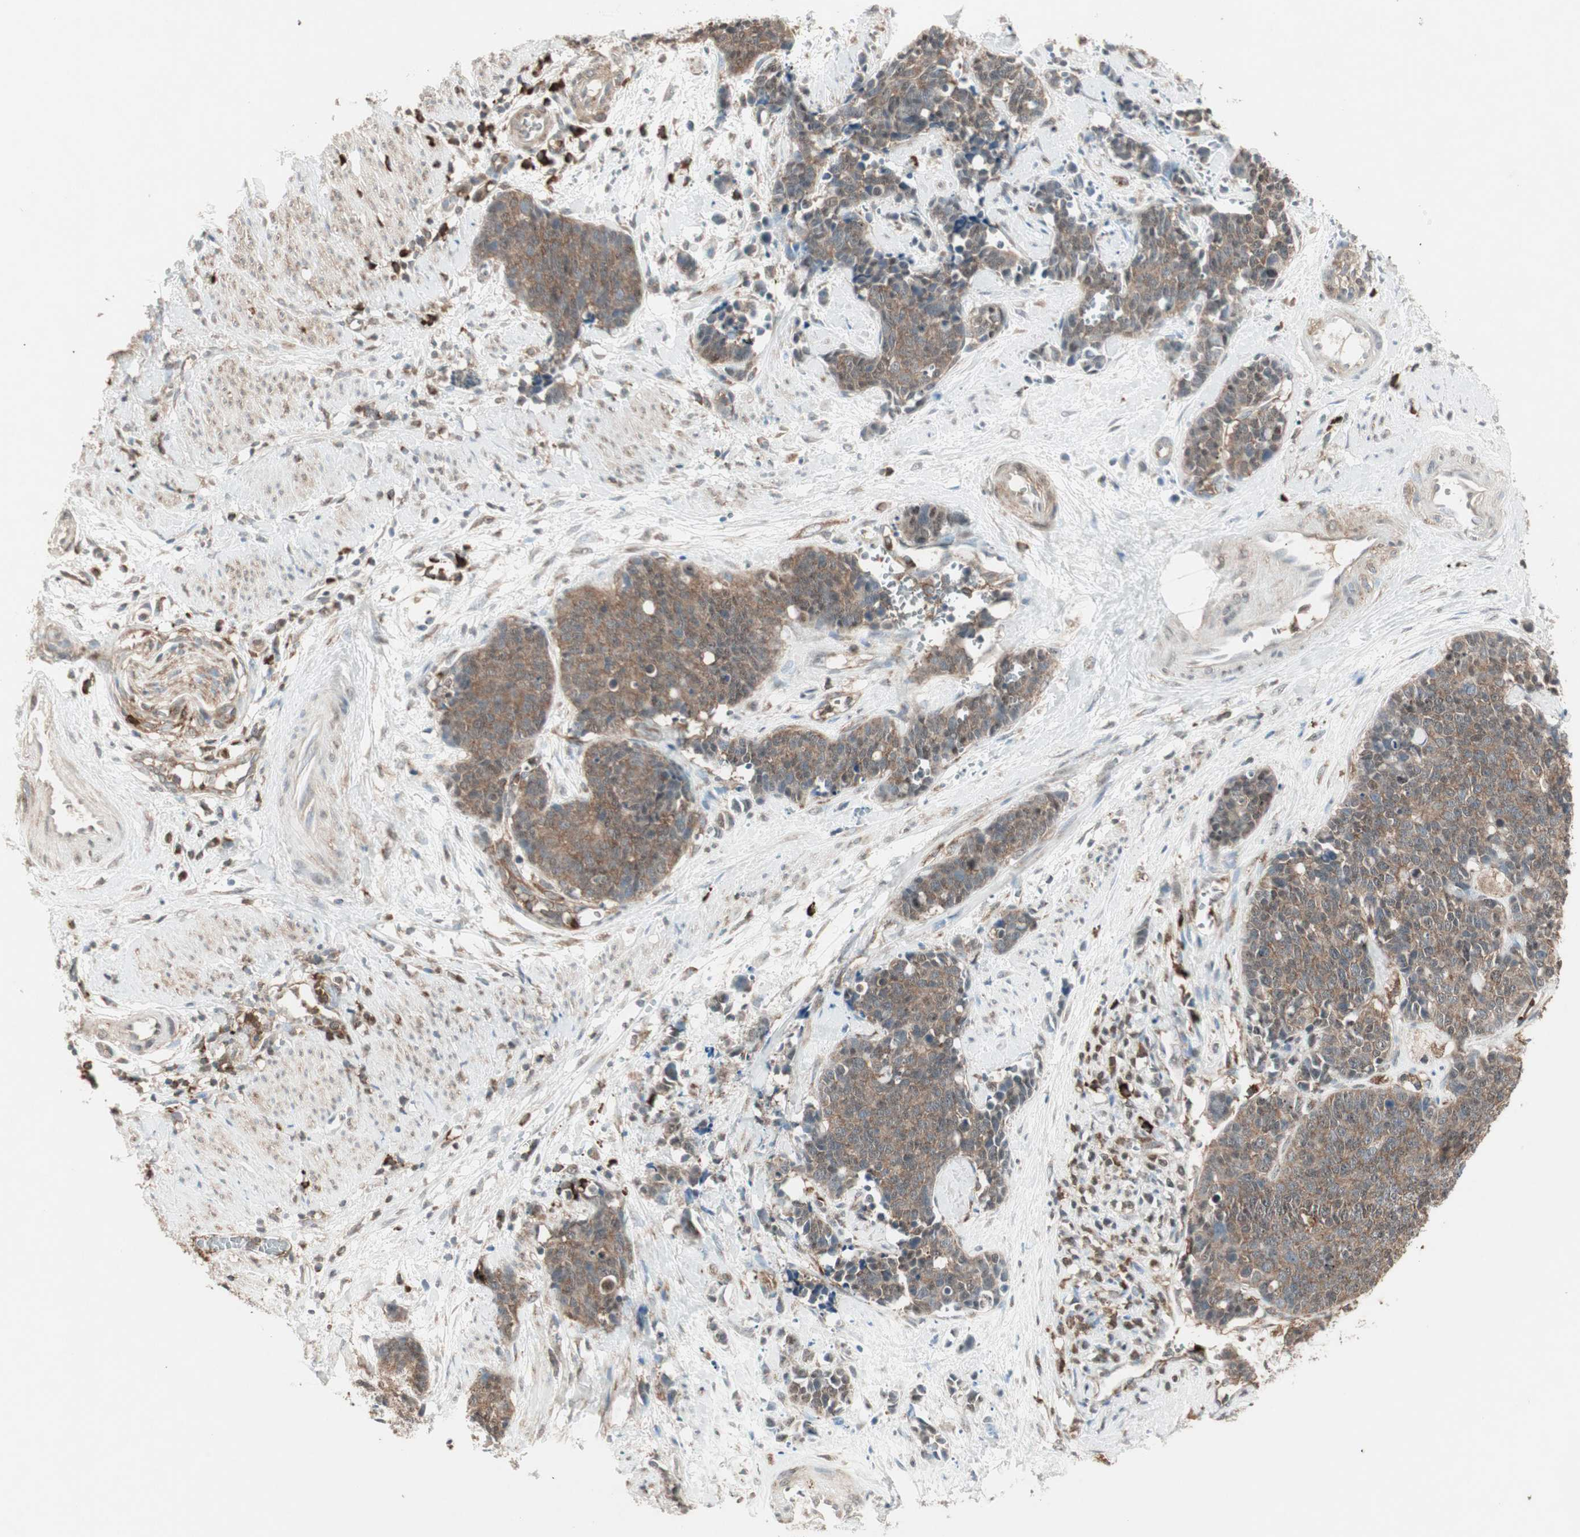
{"staining": {"intensity": "moderate", "quantity": ">75%", "location": "cytoplasmic/membranous,nuclear"}, "tissue": "cervical cancer", "cell_type": "Tumor cells", "image_type": "cancer", "snomed": [{"axis": "morphology", "description": "Squamous cell carcinoma, NOS"}, {"axis": "topography", "description": "Cervix"}], "caption": "Immunohistochemistry staining of cervical cancer, which reveals medium levels of moderate cytoplasmic/membranous and nuclear staining in about >75% of tumor cells indicating moderate cytoplasmic/membranous and nuclear protein positivity. The staining was performed using DAB (3,3'-diaminobenzidine) (brown) for protein detection and nuclei were counterstained in hematoxylin (blue).", "gene": "MMP3", "patient": {"sex": "female", "age": 35}}